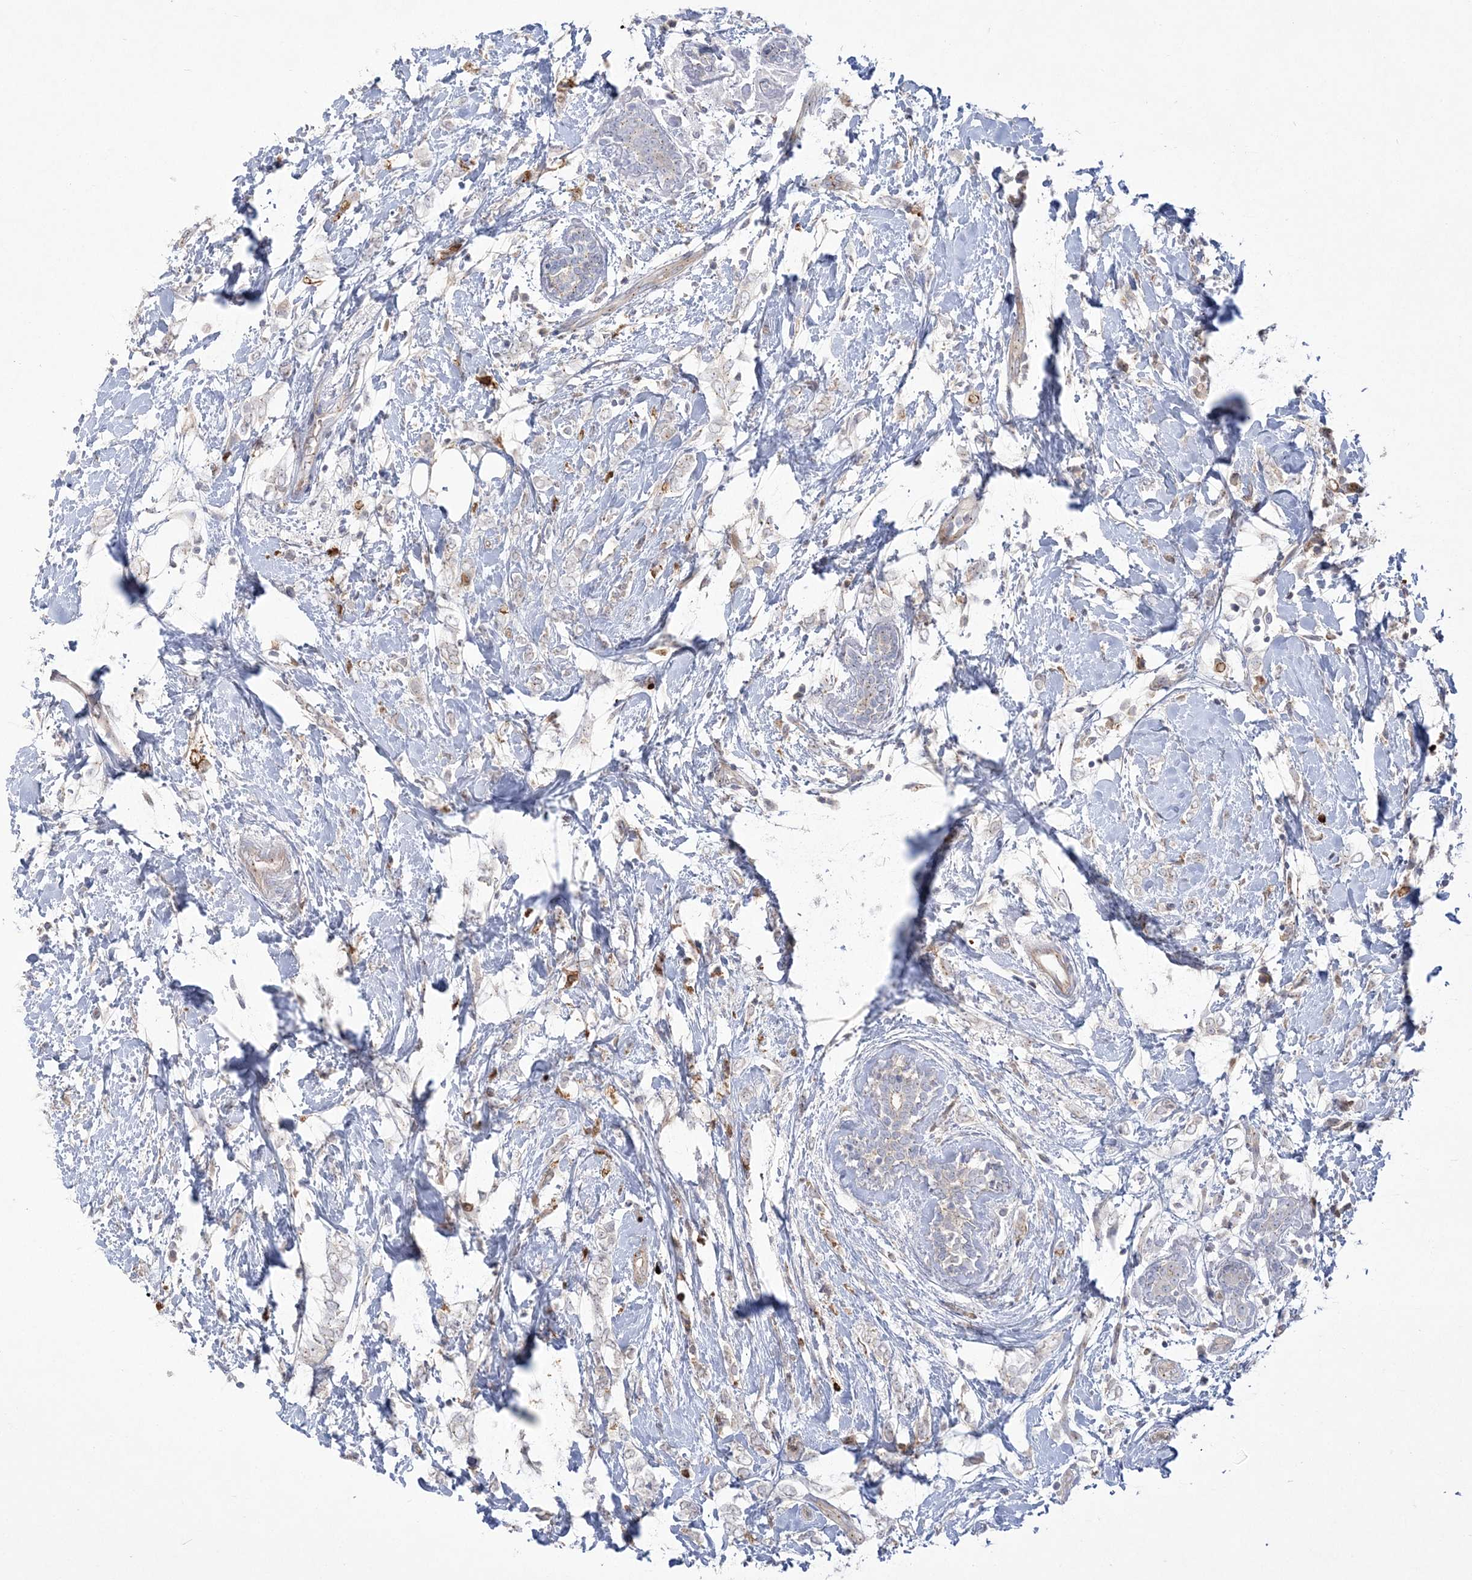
{"staining": {"intensity": "negative", "quantity": "none", "location": "none"}, "tissue": "breast cancer", "cell_type": "Tumor cells", "image_type": "cancer", "snomed": [{"axis": "morphology", "description": "Normal tissue, NOS"}, {"axis": "morphology", "description": "Lobular carcinoma"}, {"axis": "topography", "description": "Breast"}], "caption": "Immunohistochemistry image of human breast cancer (lobular carcinoma) stained for a protein (brown), which shows no staining in tumor cells.", "gene": "ADAMTS12", "patient": {"sex": "female", "age": 47}}